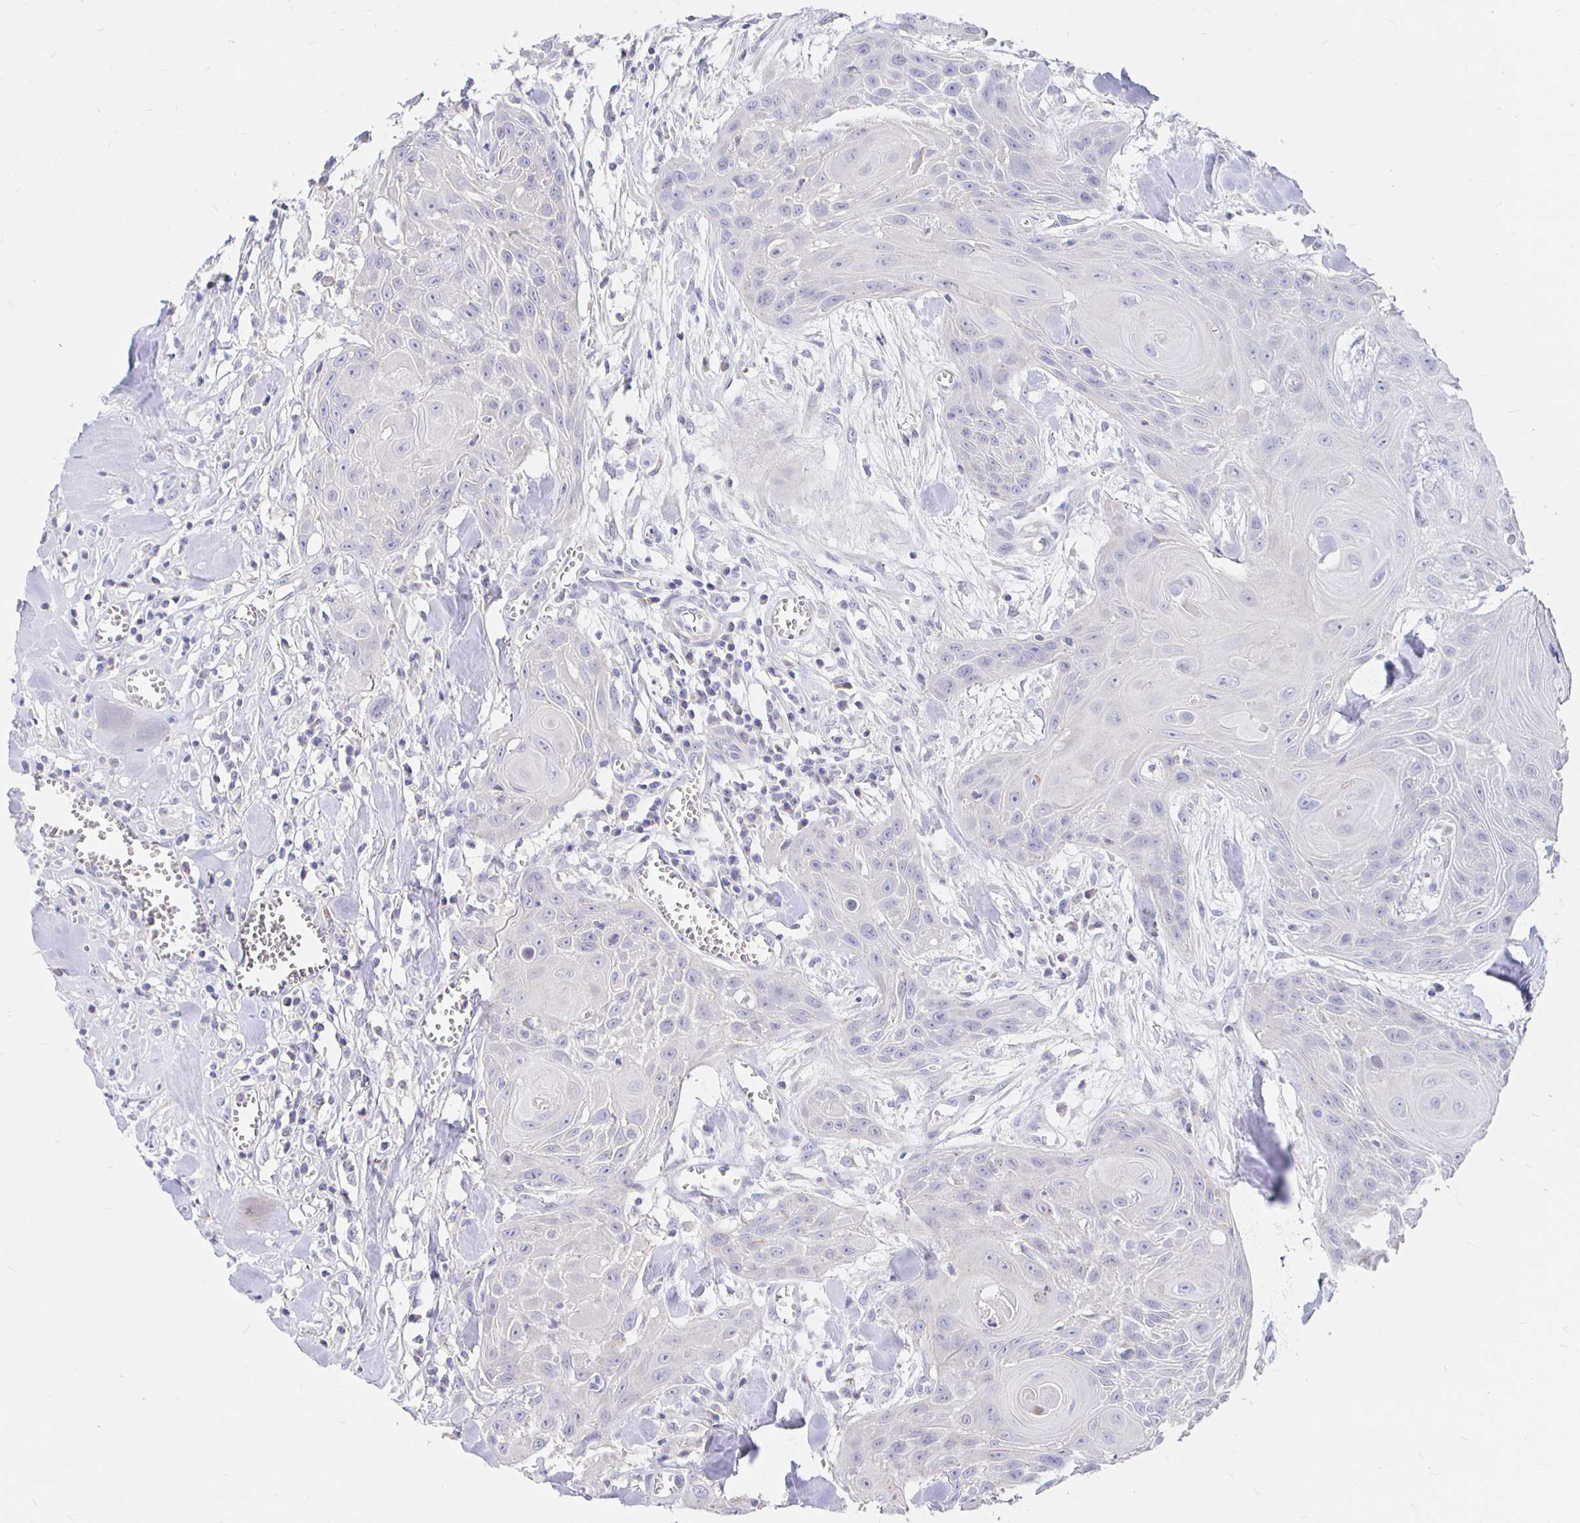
{"staining": {"intensity": "negative", "quantity": "none", "location": "none"}, "tissue": "head and neck cancer", "cell_type": "Tumor cells", "image_type": "cancer", "snomed": [{"axis": "morphology", "description": "Squamous cell carcinoma, NOS"}, {"axis": "topography", "description": "Lymph node"}, {"axis": "topography", "description": "Salivary gland"}, {"axis": "topography", "description": "Head-Neck"}], "caption": "Immunohistochemistry (IHC) micrograph of squamous cell carcinoma (head and neck) stained for a protein (brown), which demonstrates no positivity in tumor cells. (DAB immunohistochemistry (IHC), high magnification).", "gene": "NECAB1", "patient": {"sex": "female", "age": 74}}